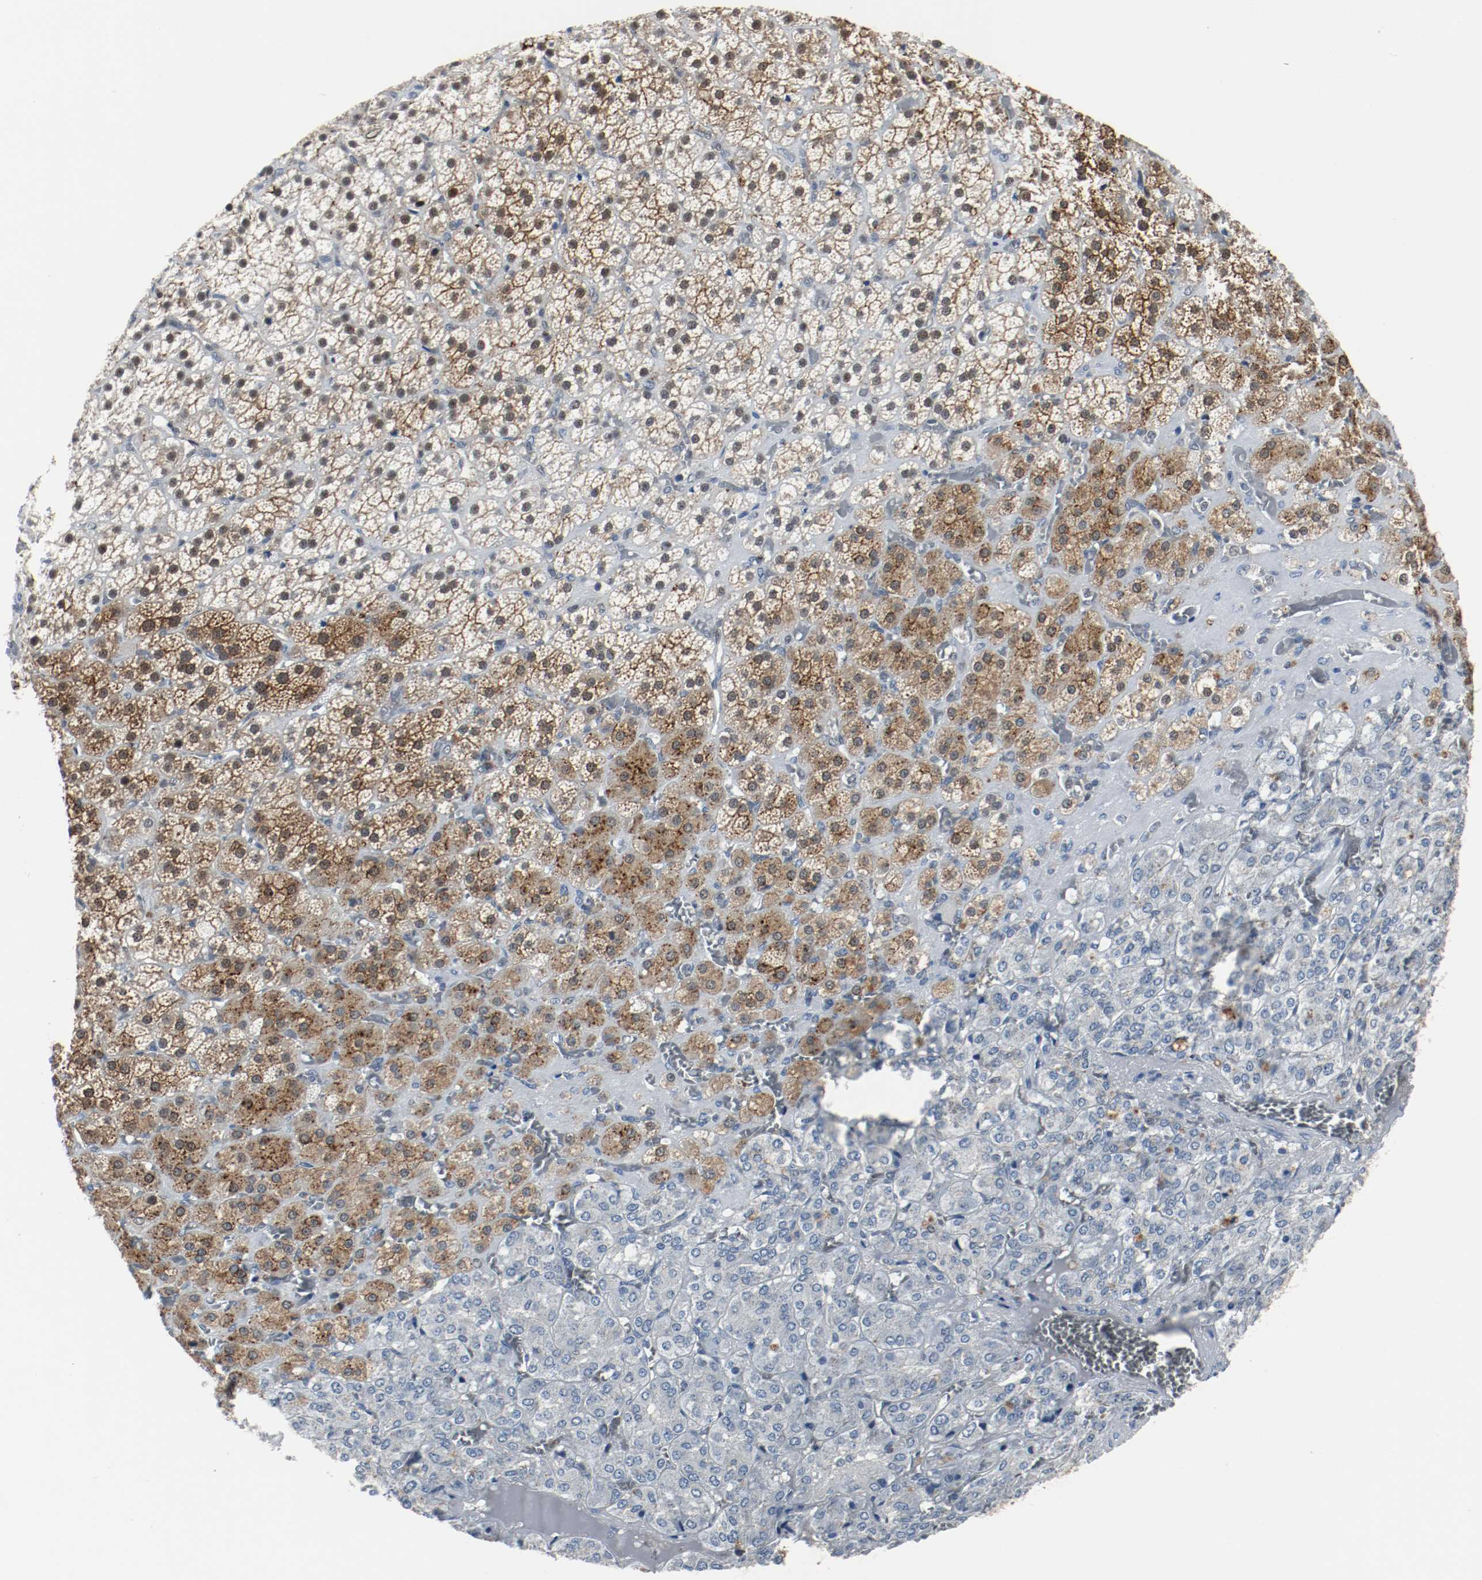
{"staining": {"intensity": "moderate", "quantity": "25%-75%", "location": "cytoplasmic/membranous,nuclear"}, "tissue": "adrenal gland", "cell_type": "Glandular cells", "image_type": "normal", "snomed": [{"axis": "morphology", "description": "Normal tissue, NOS"}, {"axis": "topography", "description": "Adrenal gland"}], "caption": "This photomicrograph exhibits immunohistochemistry staining of normal human adrenal gland, with medium moderate cytoplasmic/membranous,nuclear positivity in about 25%-75% of glandular cells.", "gene": "ASH1L", "patient": {"sex": "female", "age": 71}}